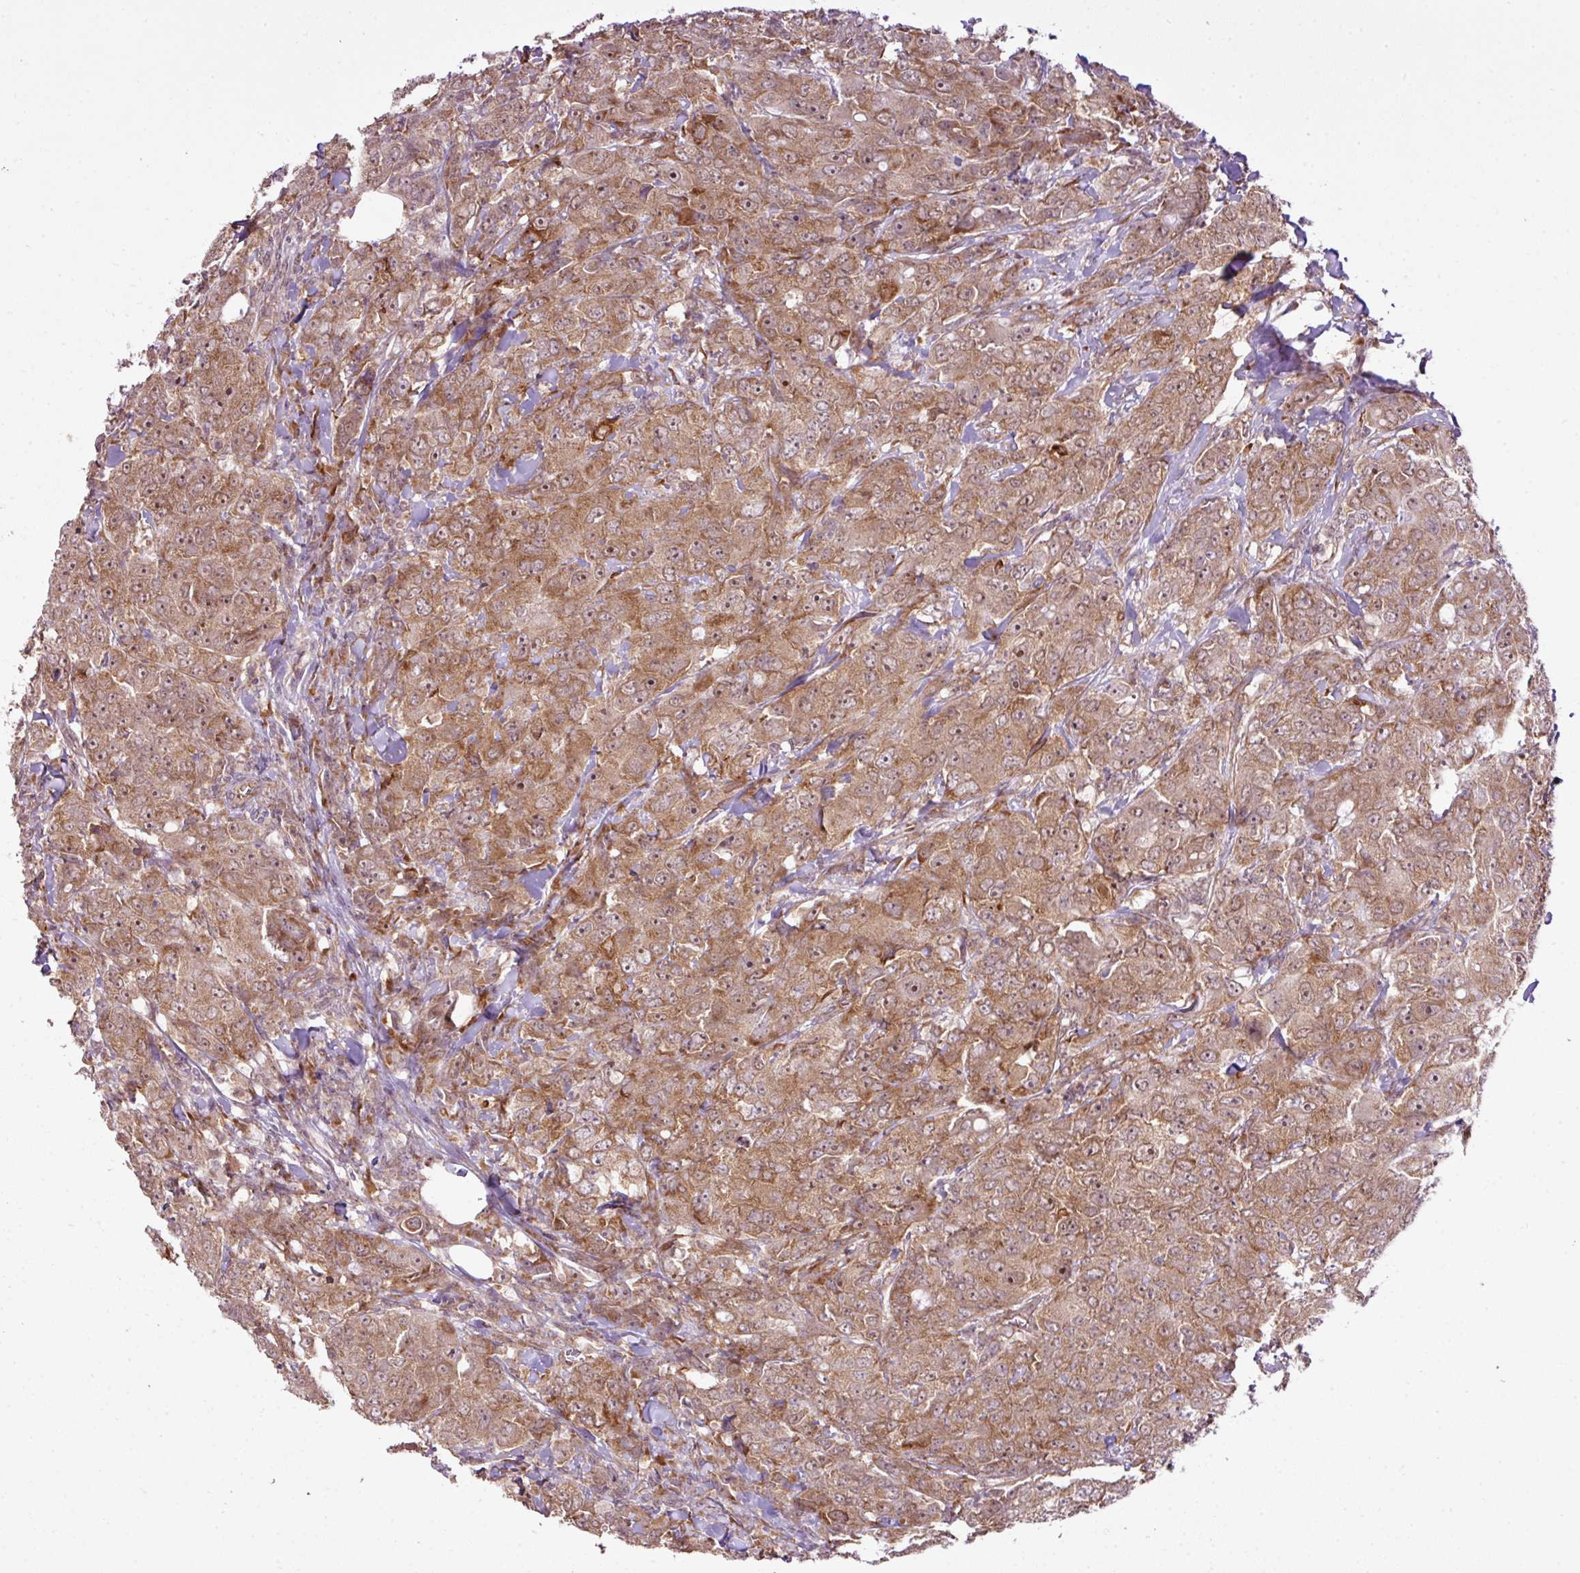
{"staining": {"intensity": "moderate", "quantity": ">75%", "location": "cytoplasmic/membranous,nuclear"}, "tissue": "breast cancer", "cell_type": "Tumor cells", "image_type": "cancer", "snomed": [{"axis": "morphology", "description": "Duct carcinoma"}, {"axis": "topography", "description": "Breast"}], "caption": "Immunohistochemistry (IHC) staining of breast infiltrating ductal carcinoma, which shows medium levels of moderate cytoplasmic/membranous and nuclear positivity in about >75% of tumor cells indicating moderate cytoplasmic/membranous and nuclear protein staining. The staining was performed using DAB (brown) for protein detection and nuclei were counterstained in hematoxylin (blue).", "gene": "DNAAF4", "patient": {"sex": "female", "age": 43}}